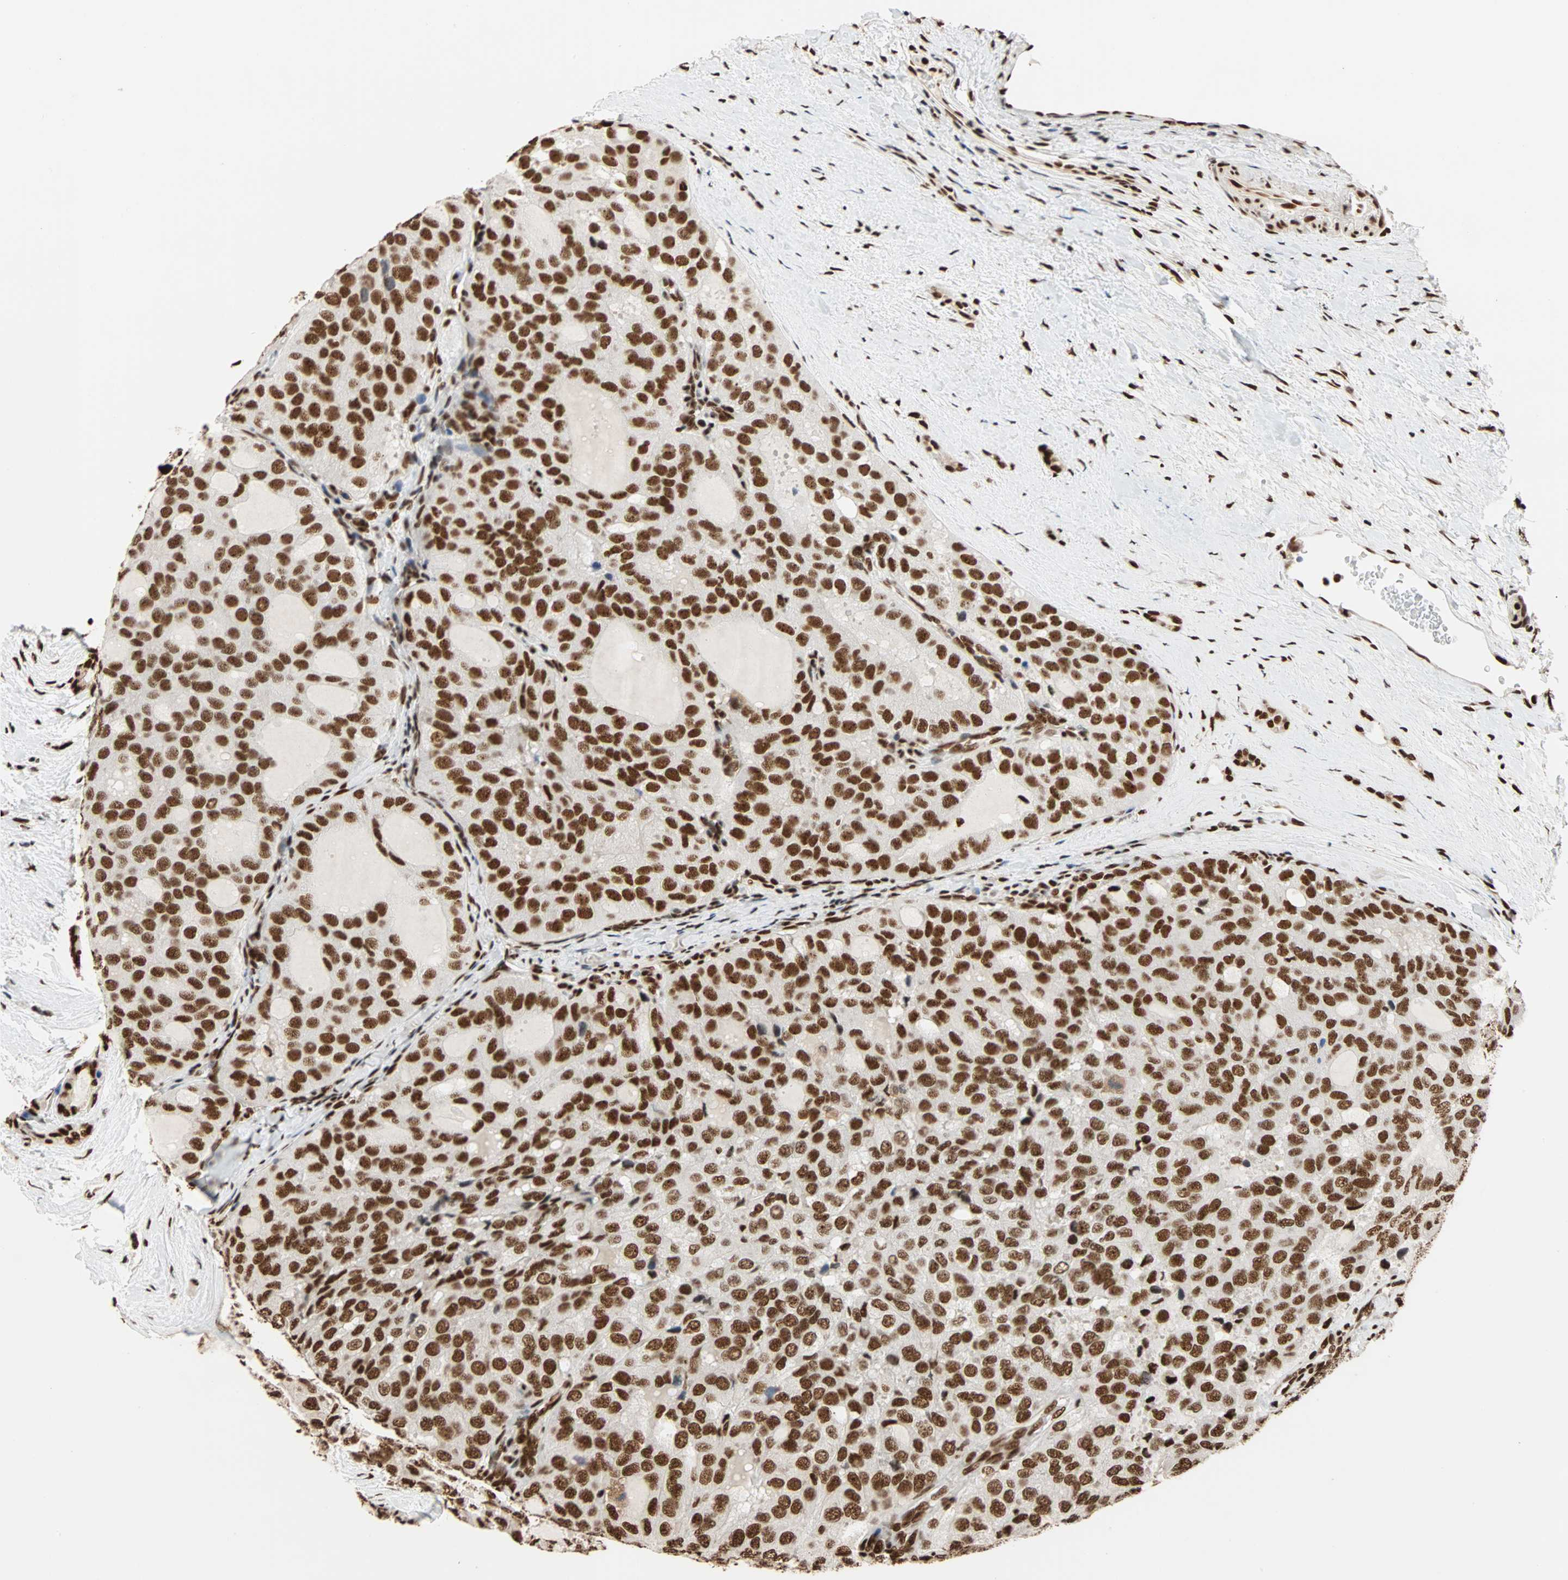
{"staining": {"intensity": "moderate", "quantity": ">75%", "location": "nuclear"}, "tissue": "thyroid cancer", "cell_type": "Tumor cells", "image_type": "cancer", "snomed": [{"axis": "morphology", "description": "Follicular adenoma carcinoma, NOS"}, {"axis": "topography", "description": "Thyroid gland"}], "caption": "Follicular adenoma carcinoma (thyroid) stained with a protein marker demonstrates moderate staining in tumor cells.", "gene": "ILF2", "patient": {"sex": "male", "age": 75}}